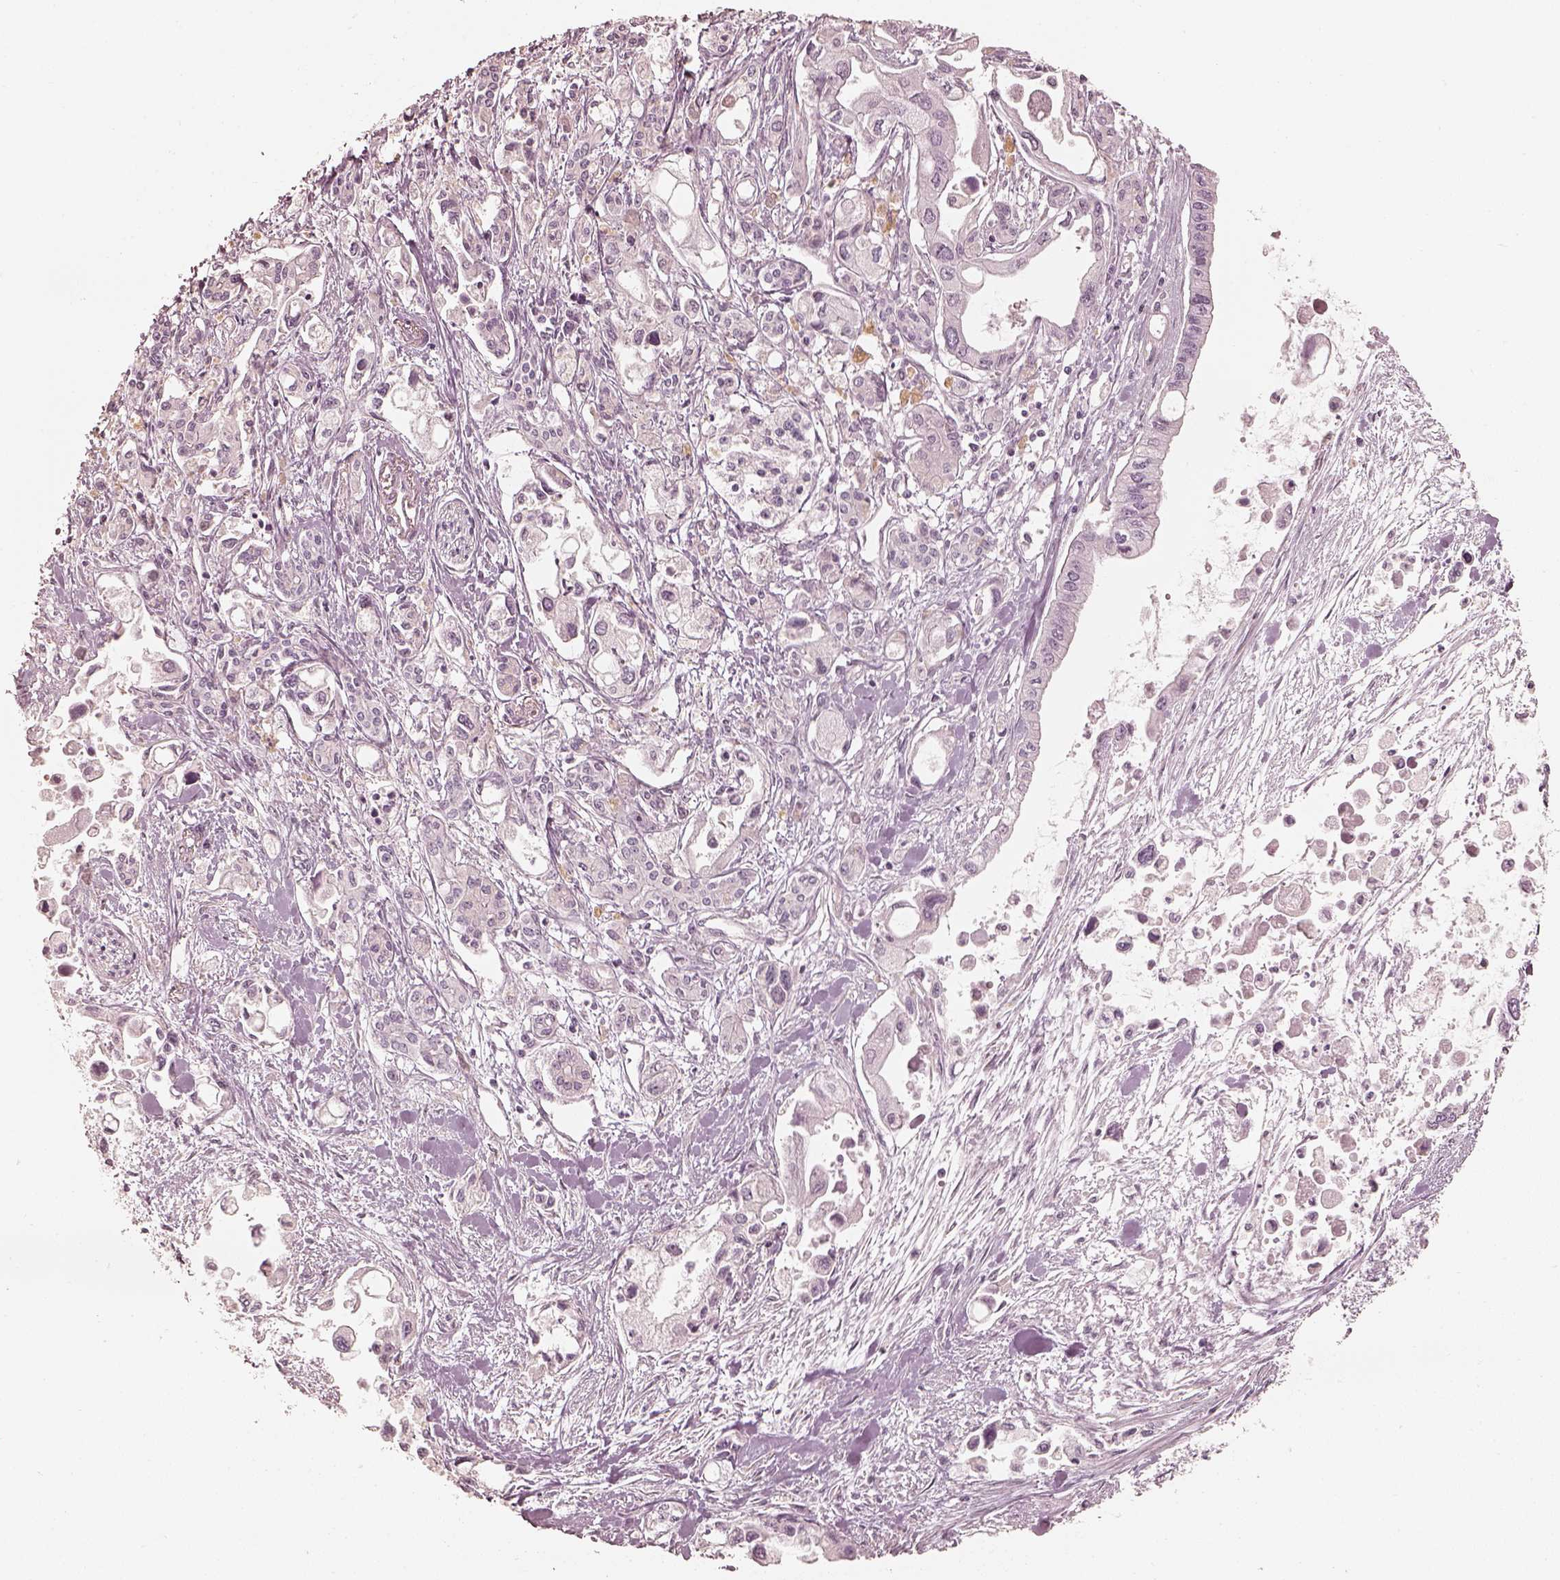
{"staining": {"intensity": "negative", "quantity": "none", "location": "none"}, "tissue": "pancreatic cancer", "cell_type": "Tumor cells", "image_type": "cancer", "snomed": [{"axis": "morphology", "description": "Adenocarcinoma, NOS"}, {"axis": "topography", "description": "Pancreas"}], "caption": "This is an immunohistochemistry photomicrograph of adenocarcinoma (pancreatic). There is no expression in tumor cells.", "gene": "FMNL2", "patient": {"sex": "female", "age": 61}}